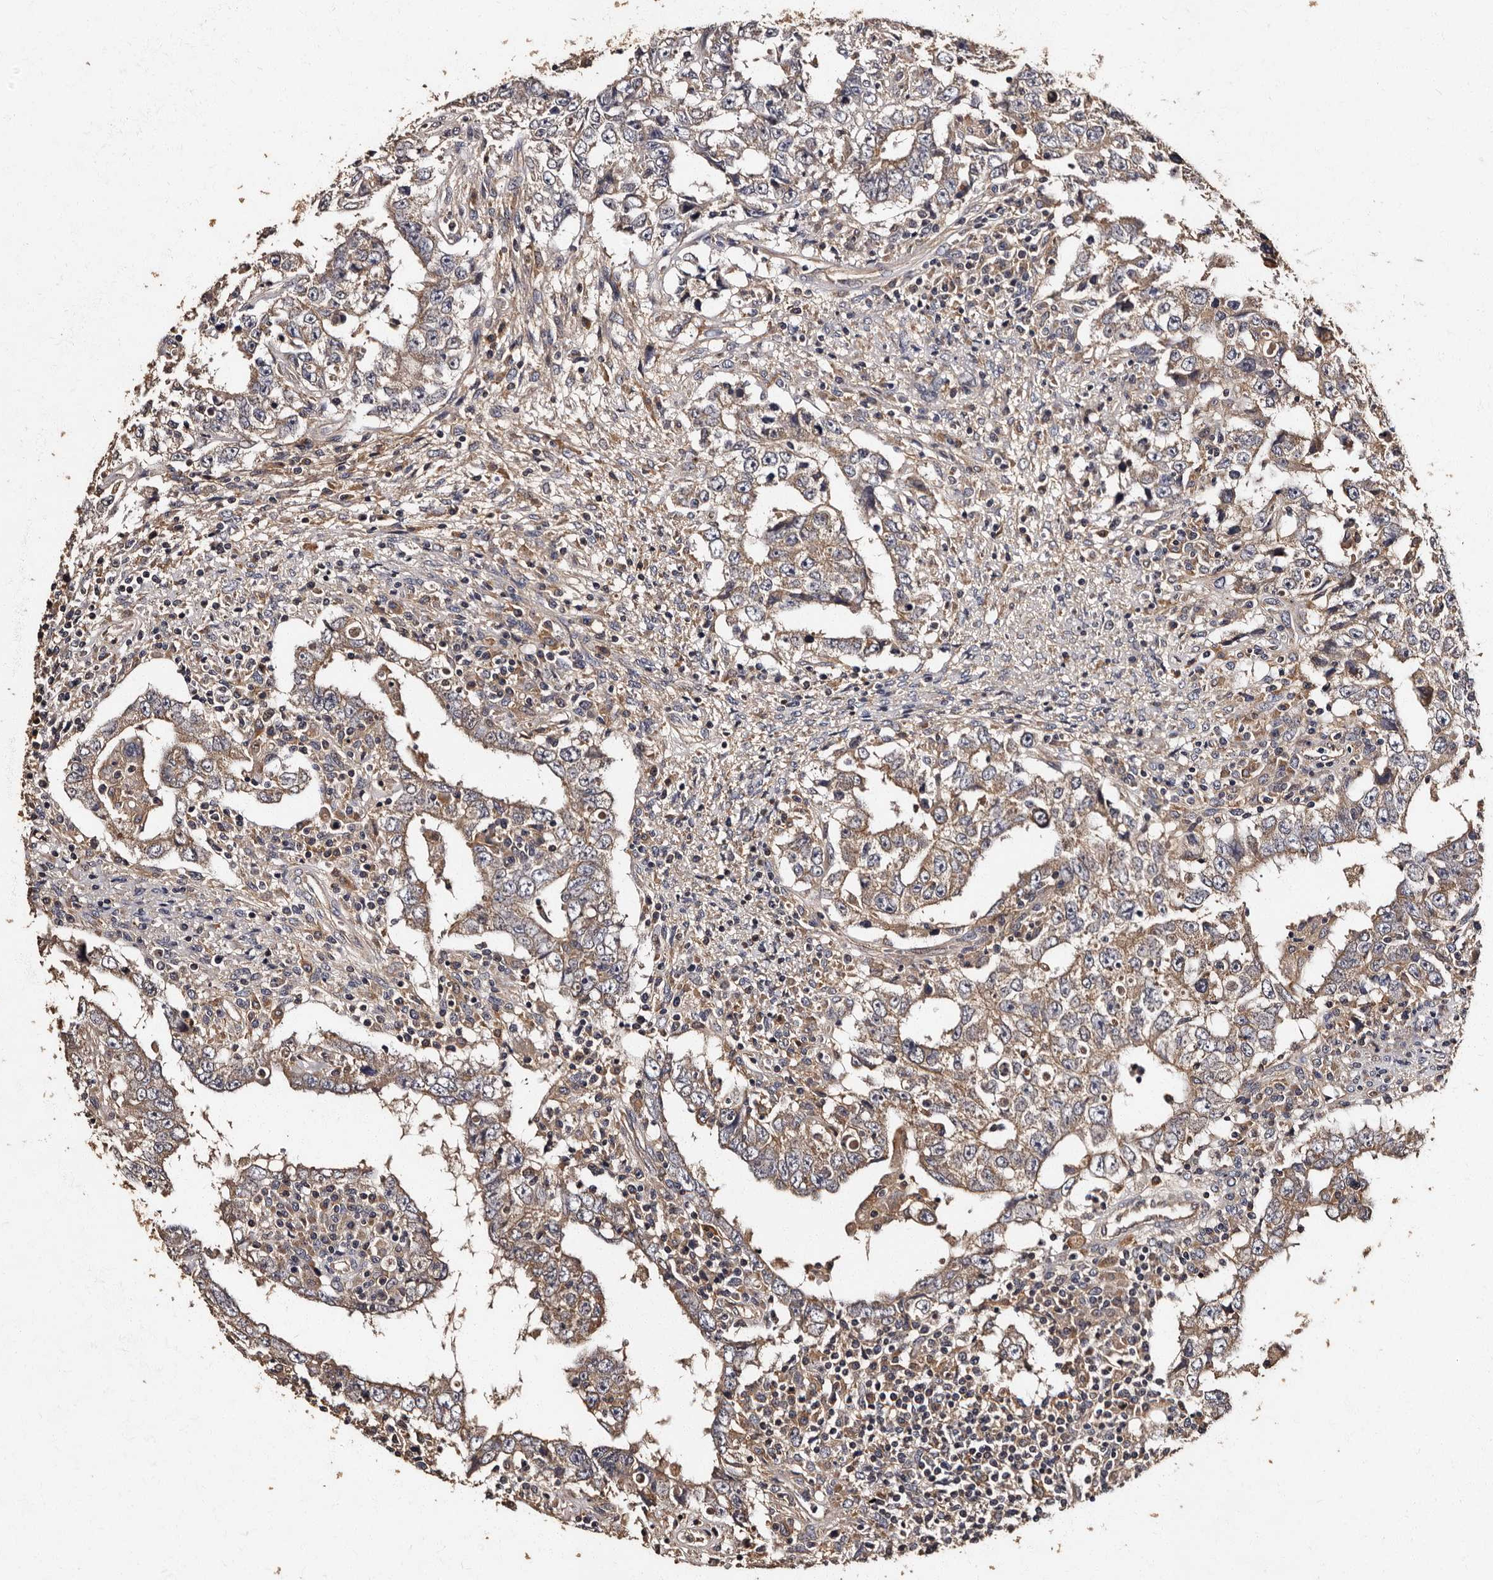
{"staining": {"intensity": "weak", "quantity": ">75%", "location": "cytoplasmic/membranous"}, "tissue": "testis cancer", "cell_type": "Tumor cells", "image_type": "cancer", "snomed": [{"axis": "morphology", "description": "Carcinoma, Embryonal, NOS"}, {"axis": "topography", "description": "Testis"}], "caption": "Brown immunohistochemical staining in human testis cancer (embryonal carcinoma) reveals weak cytoplasmic/membranous expression in about >75% of tumor cells.", "gene": "ADCK5", "patient": {"sex": "male", "age": 26}}